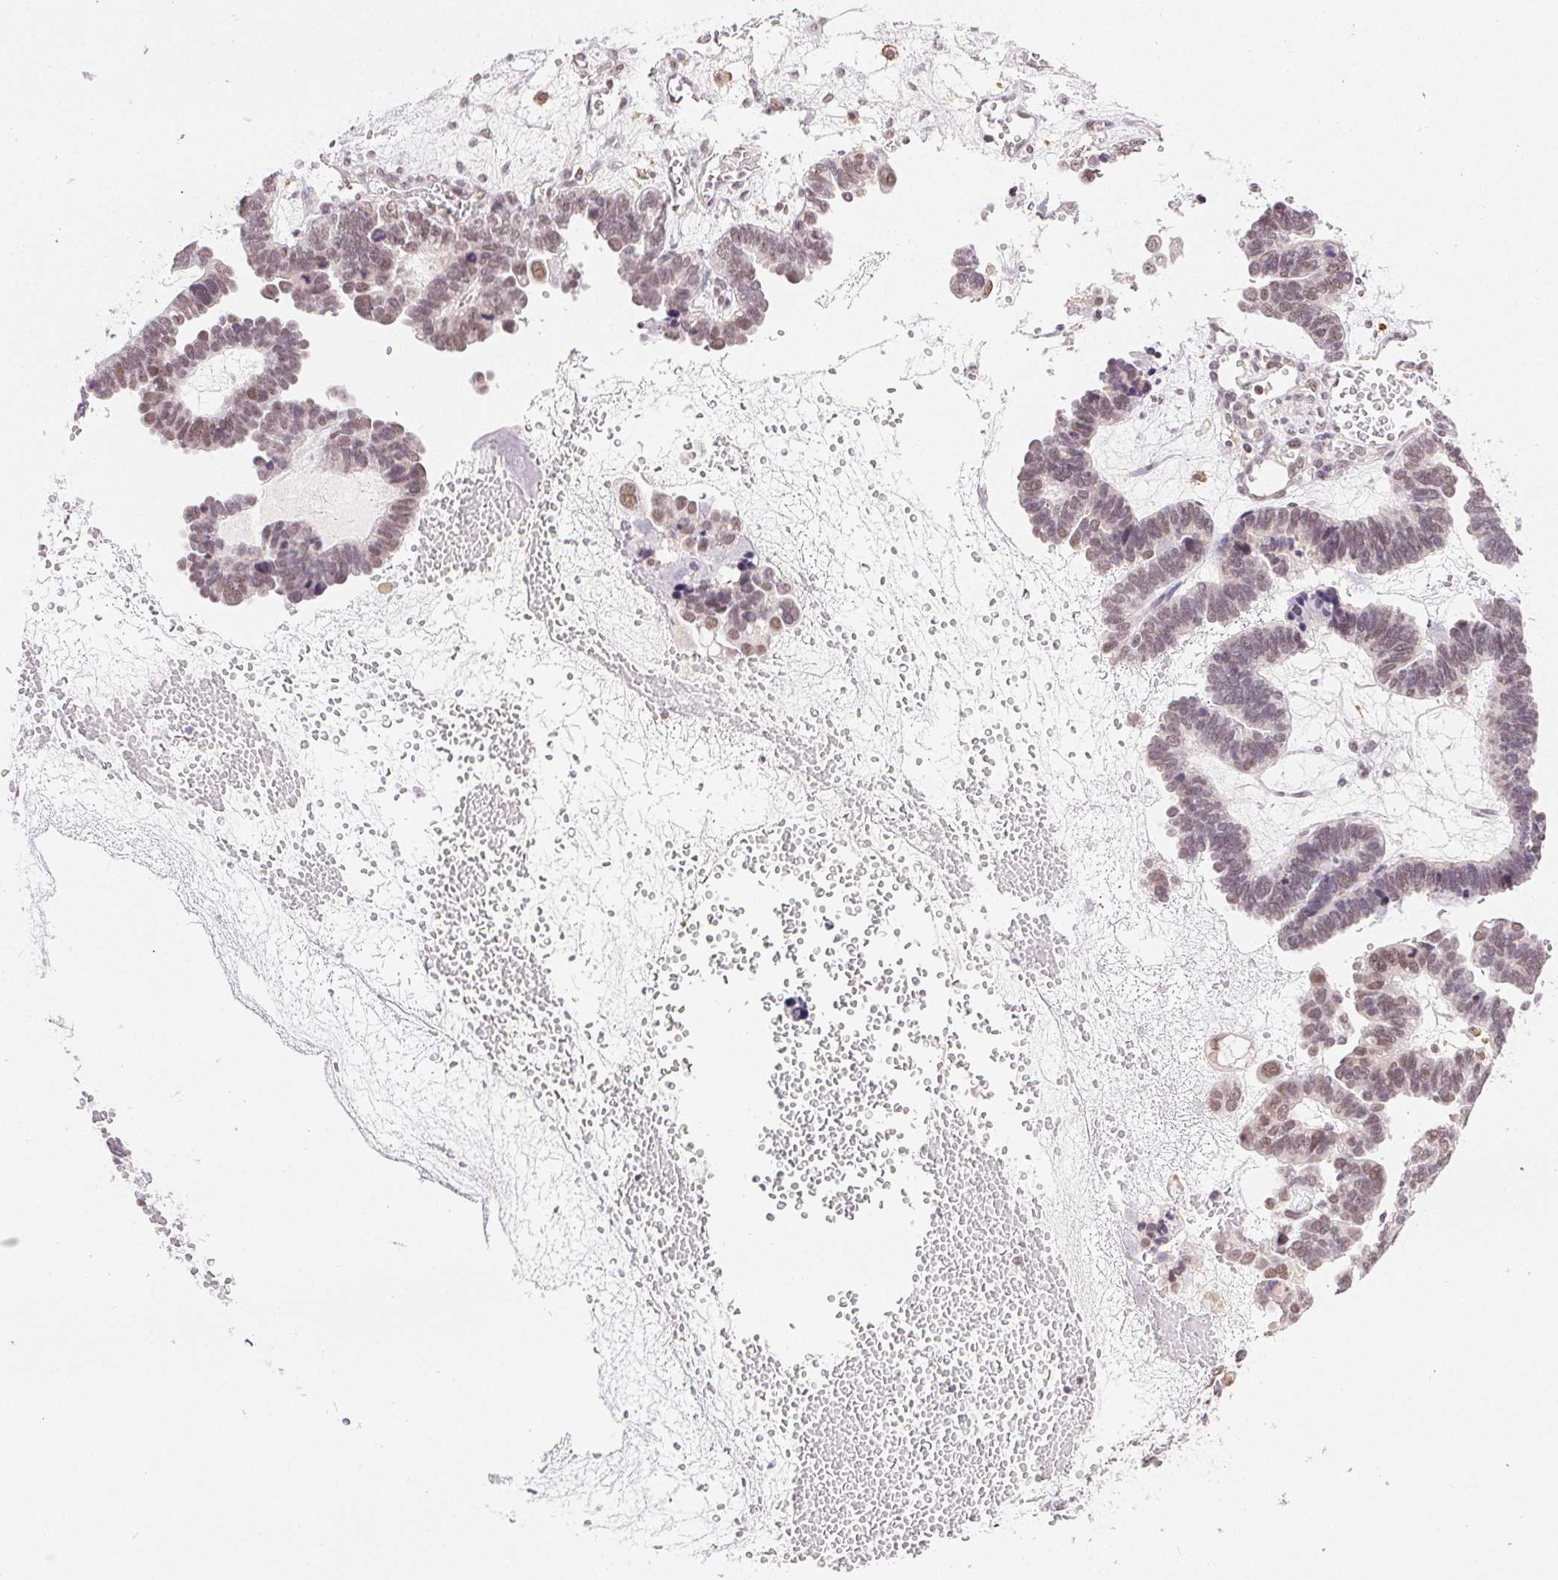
{"staining": {"intensity": "moderate", "quantity": "25%-75%", "location": "nuclear"}, "tissue": "ovarian cancer", "cell_type": "Tumor cells", "image_type": "cancer", "snomed": [{"axis": "morphology", "description": "Cystadenocarcinoma, serous, NOS"}, {"axis": "topography", "description": "Ovary"}], "caption": "This photomicrograph demonstrates ovarian cancer (serous cystadenocarcinoma) stained with IHC to label a protein in brown. The nuclear of tumor cells show moderate positivity for the protein. Nuclei are counter-stained blue.", "gene": "PRPF18", "patient": {"sex": "female", "age": 51}}